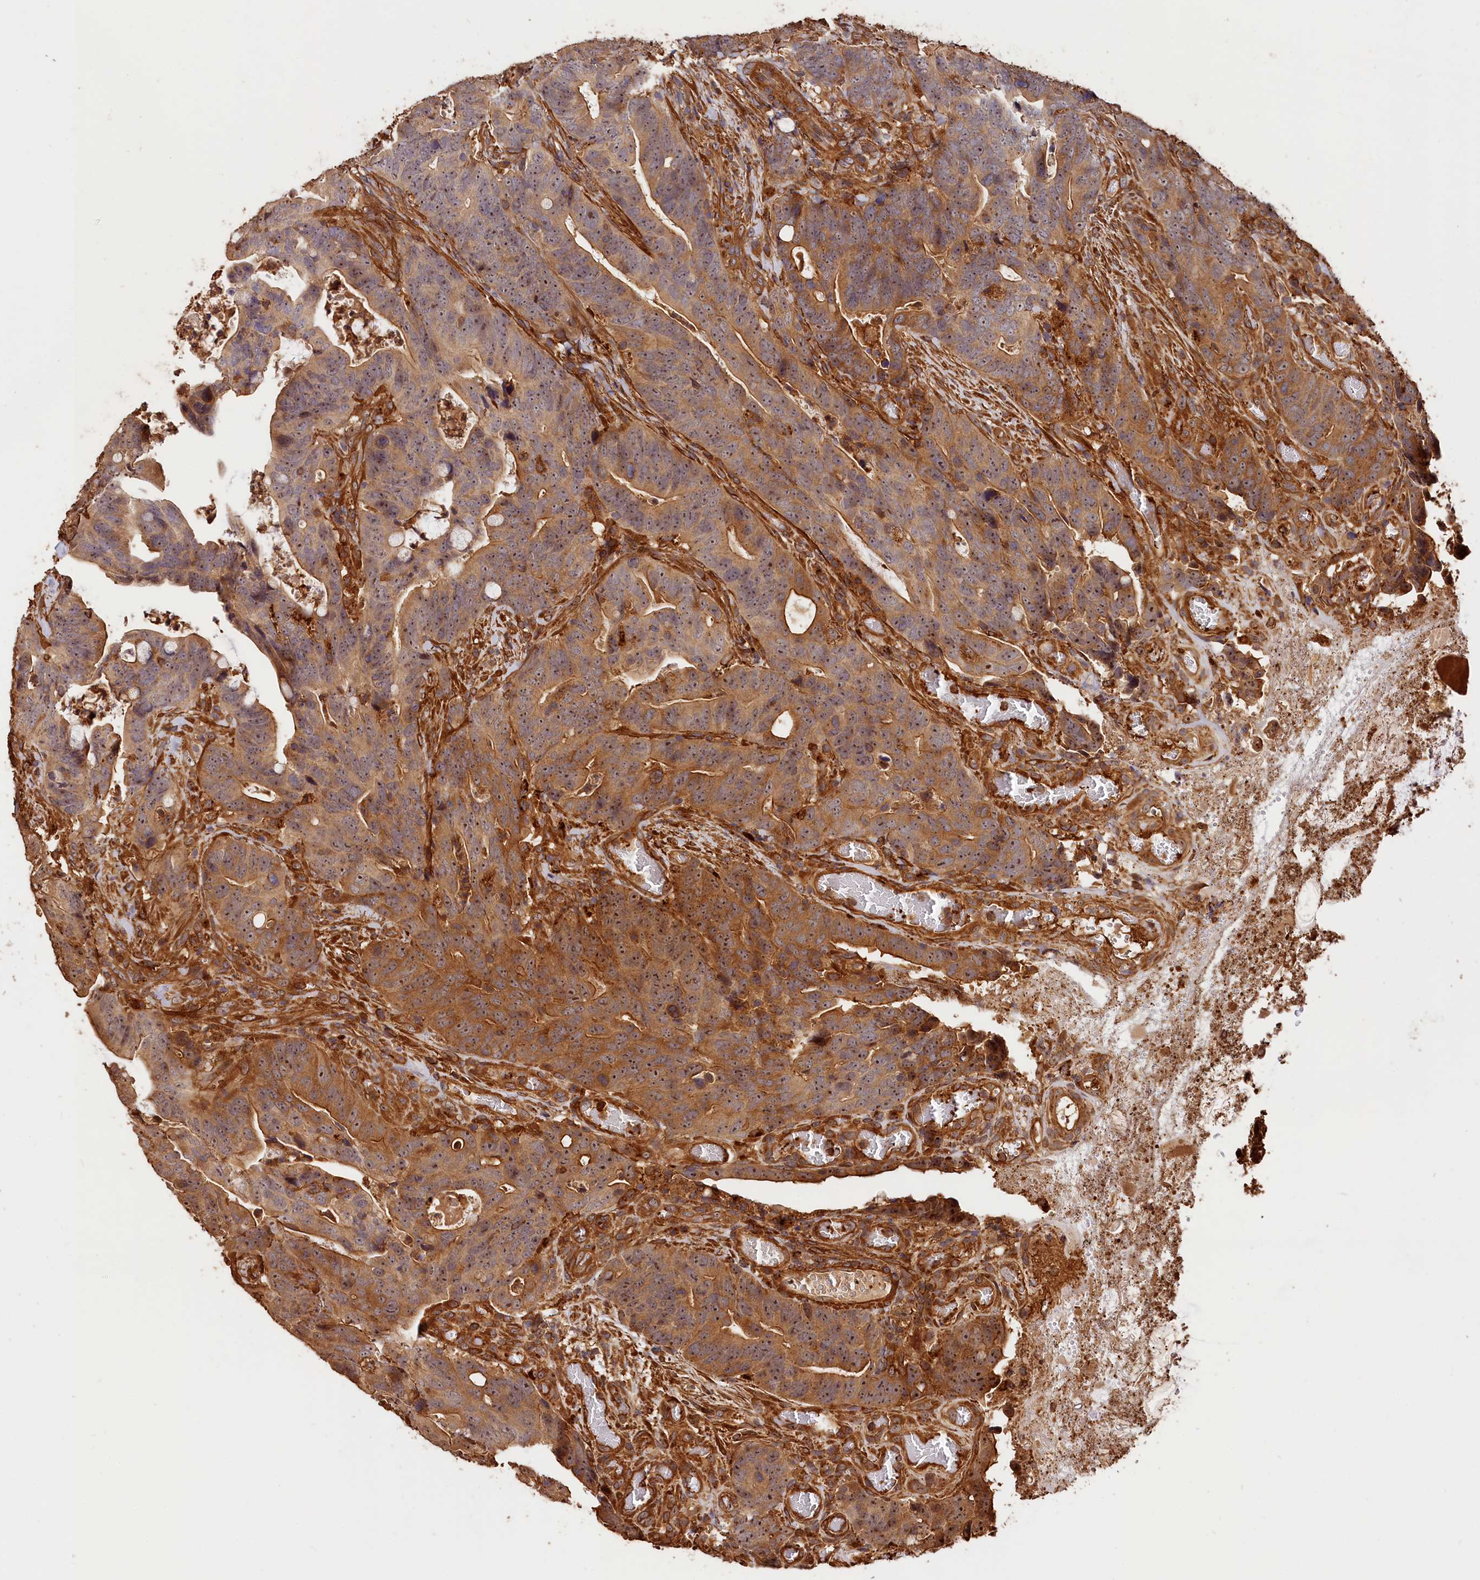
{"staining": {"intensity": "moderate", "quantity": ">75%", "location": "cytoplasmic/membranous,nuclear"}, "tissue": "colorectal cancer", "cell_type": "Tumor cells", "image_type": "cancer", "snomed": [{"axis": "morphology", "description": "Adenocarcinoma, NOS"}, {"axis": "topography", "description": "Colon"}], "caption": "A micrograph showing moderate cytoplasmic/membranous and nuclear positivity in about >75% of tumor cells in colorectal cancer (adenocarcinoma), as visualized by brown immunohistochemical staining.", "gene": "MMP15", "patient": {"sex": "female", "age": 82}}